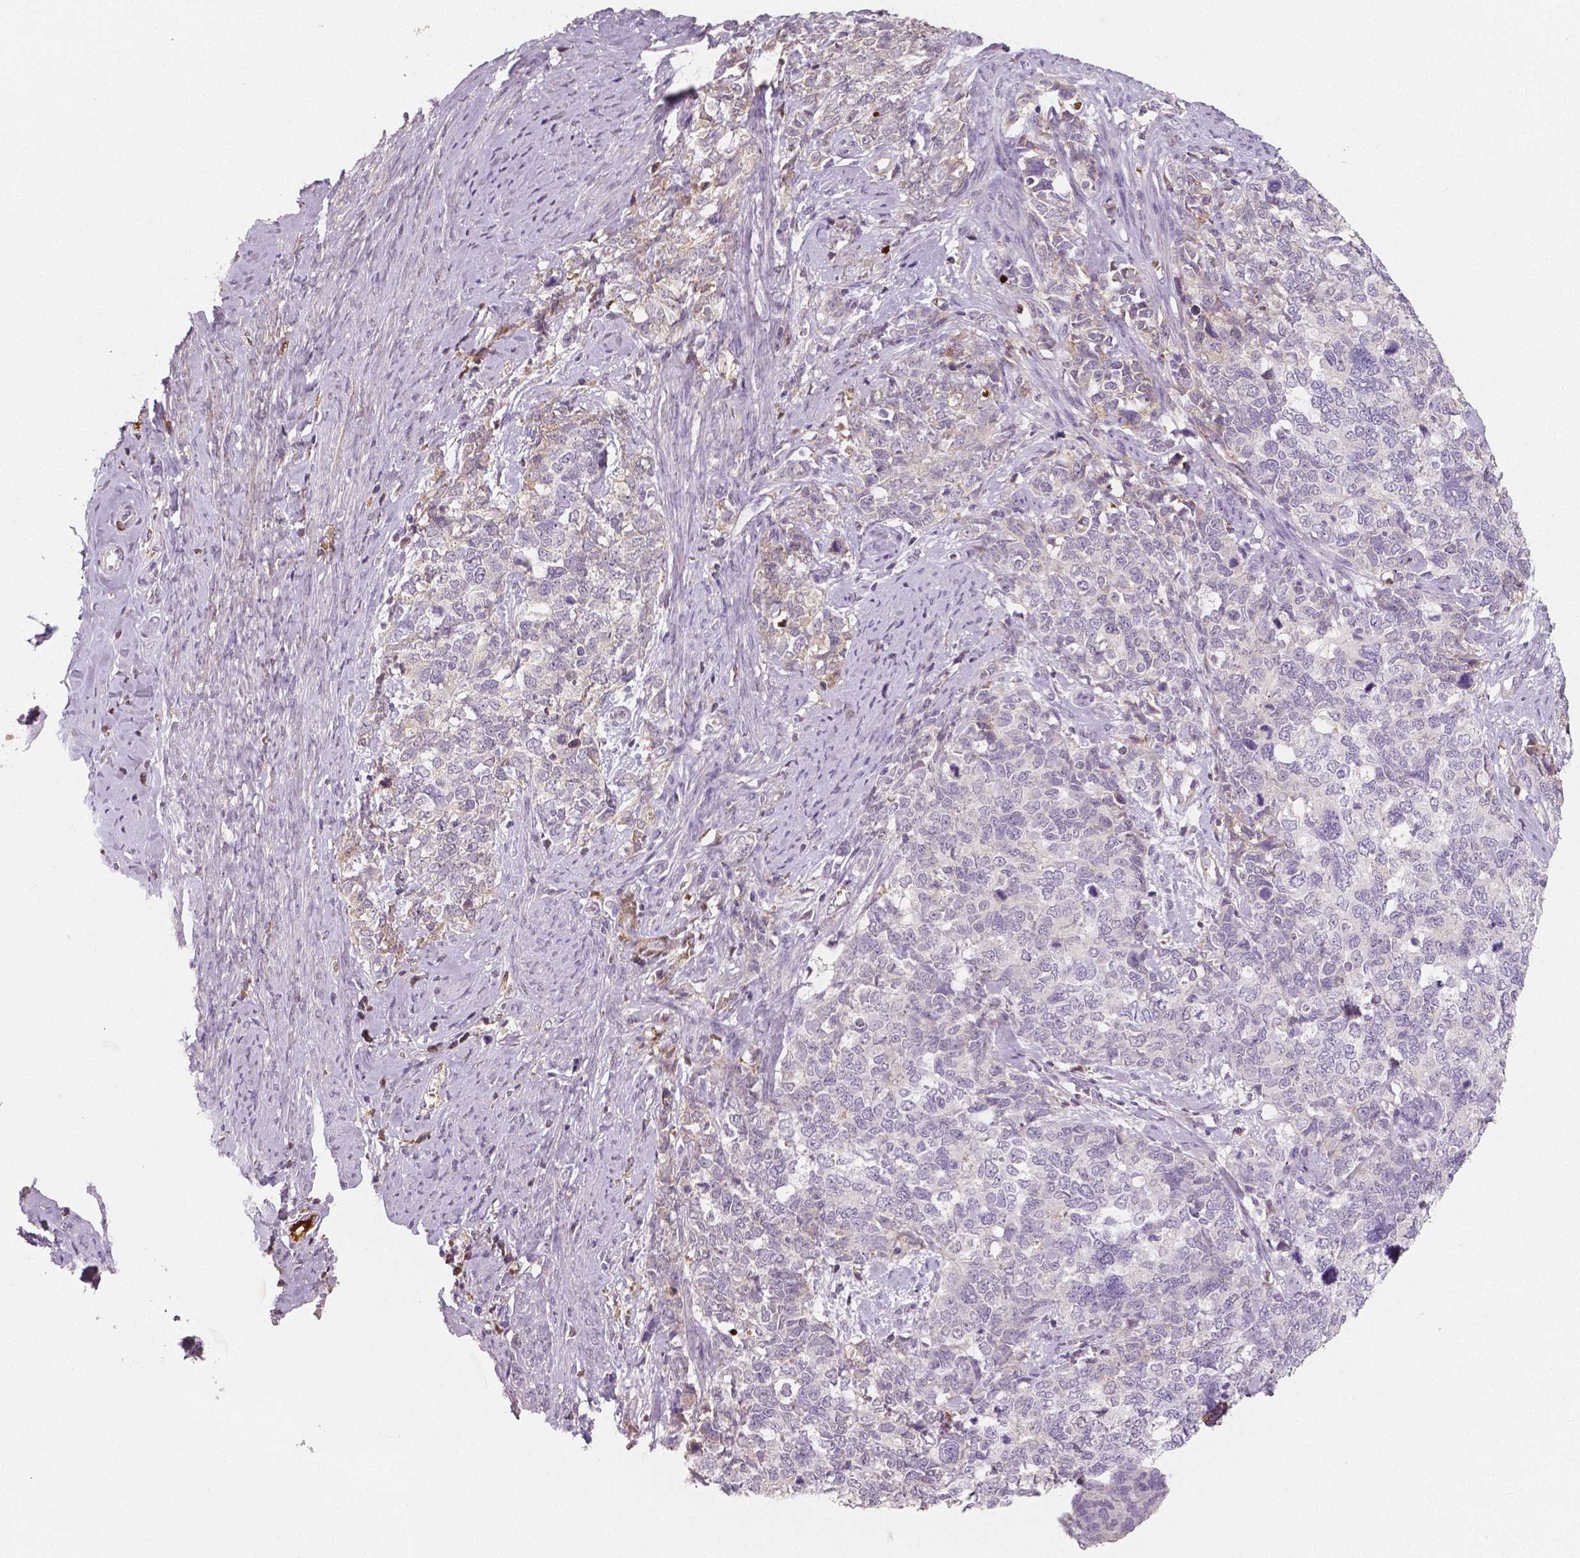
{"staining": {"intensity": "negative", "quantity": "none", "location": "none"}, "tissue": "cervical cancer", "cell_type": "Tumor cells", "image_type": "cancer", "snomed": [{"axis": "morphology", "description": "Squamous cell carcinoma, NOS"}, {"axis": "topography", "description": "Cervix"}], "caption": "DAB immunohistochemical staining of human cervical cancer (squamous cell carcinoma) exhibits no significant staining in tumor cells. (Immunohistochemistry, brightfield microscopy, high magnification).", "gene": "APOA4", "patient": {"sex": "female", "age": 63}}